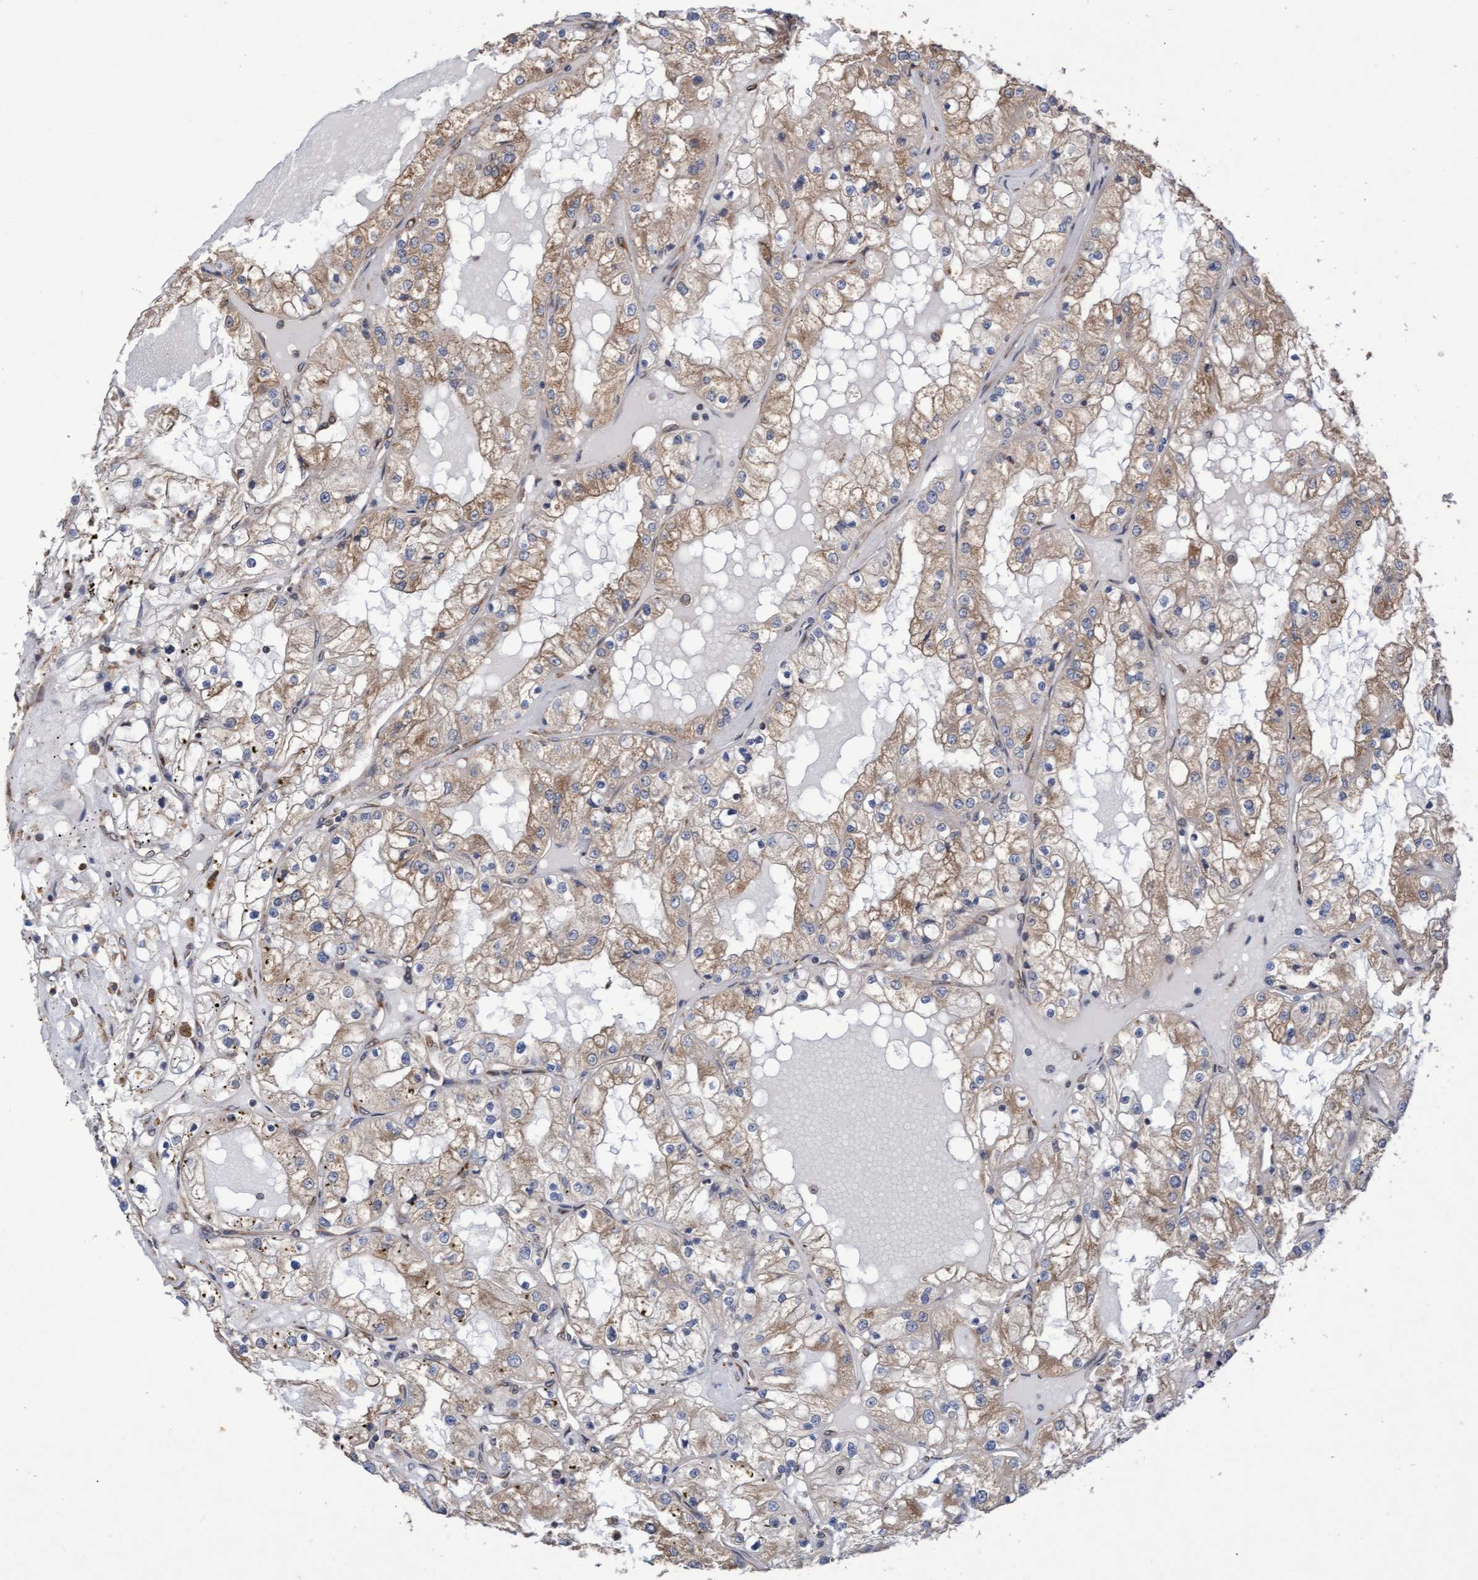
{"staining": {"intensity": "moderate", "quantity": ">75%", "location": "cytoplasmic/membranous"}, "tissue": "renal cancer", "cell_type": "Tumor cells", "image_type": "cancer", "snomed": [{"axis": "morphology", "description": "Adenocarcinoma, NOS"}, {"axis": "topography", "description": "Kidney"}], "caption": "A brown stain highlights moderate cytoplasmic/membranous staining of a protein in human renal cancer tumor cells.", "gene": "ABCF2", "patient": {"sex": "male", "age": 68}}